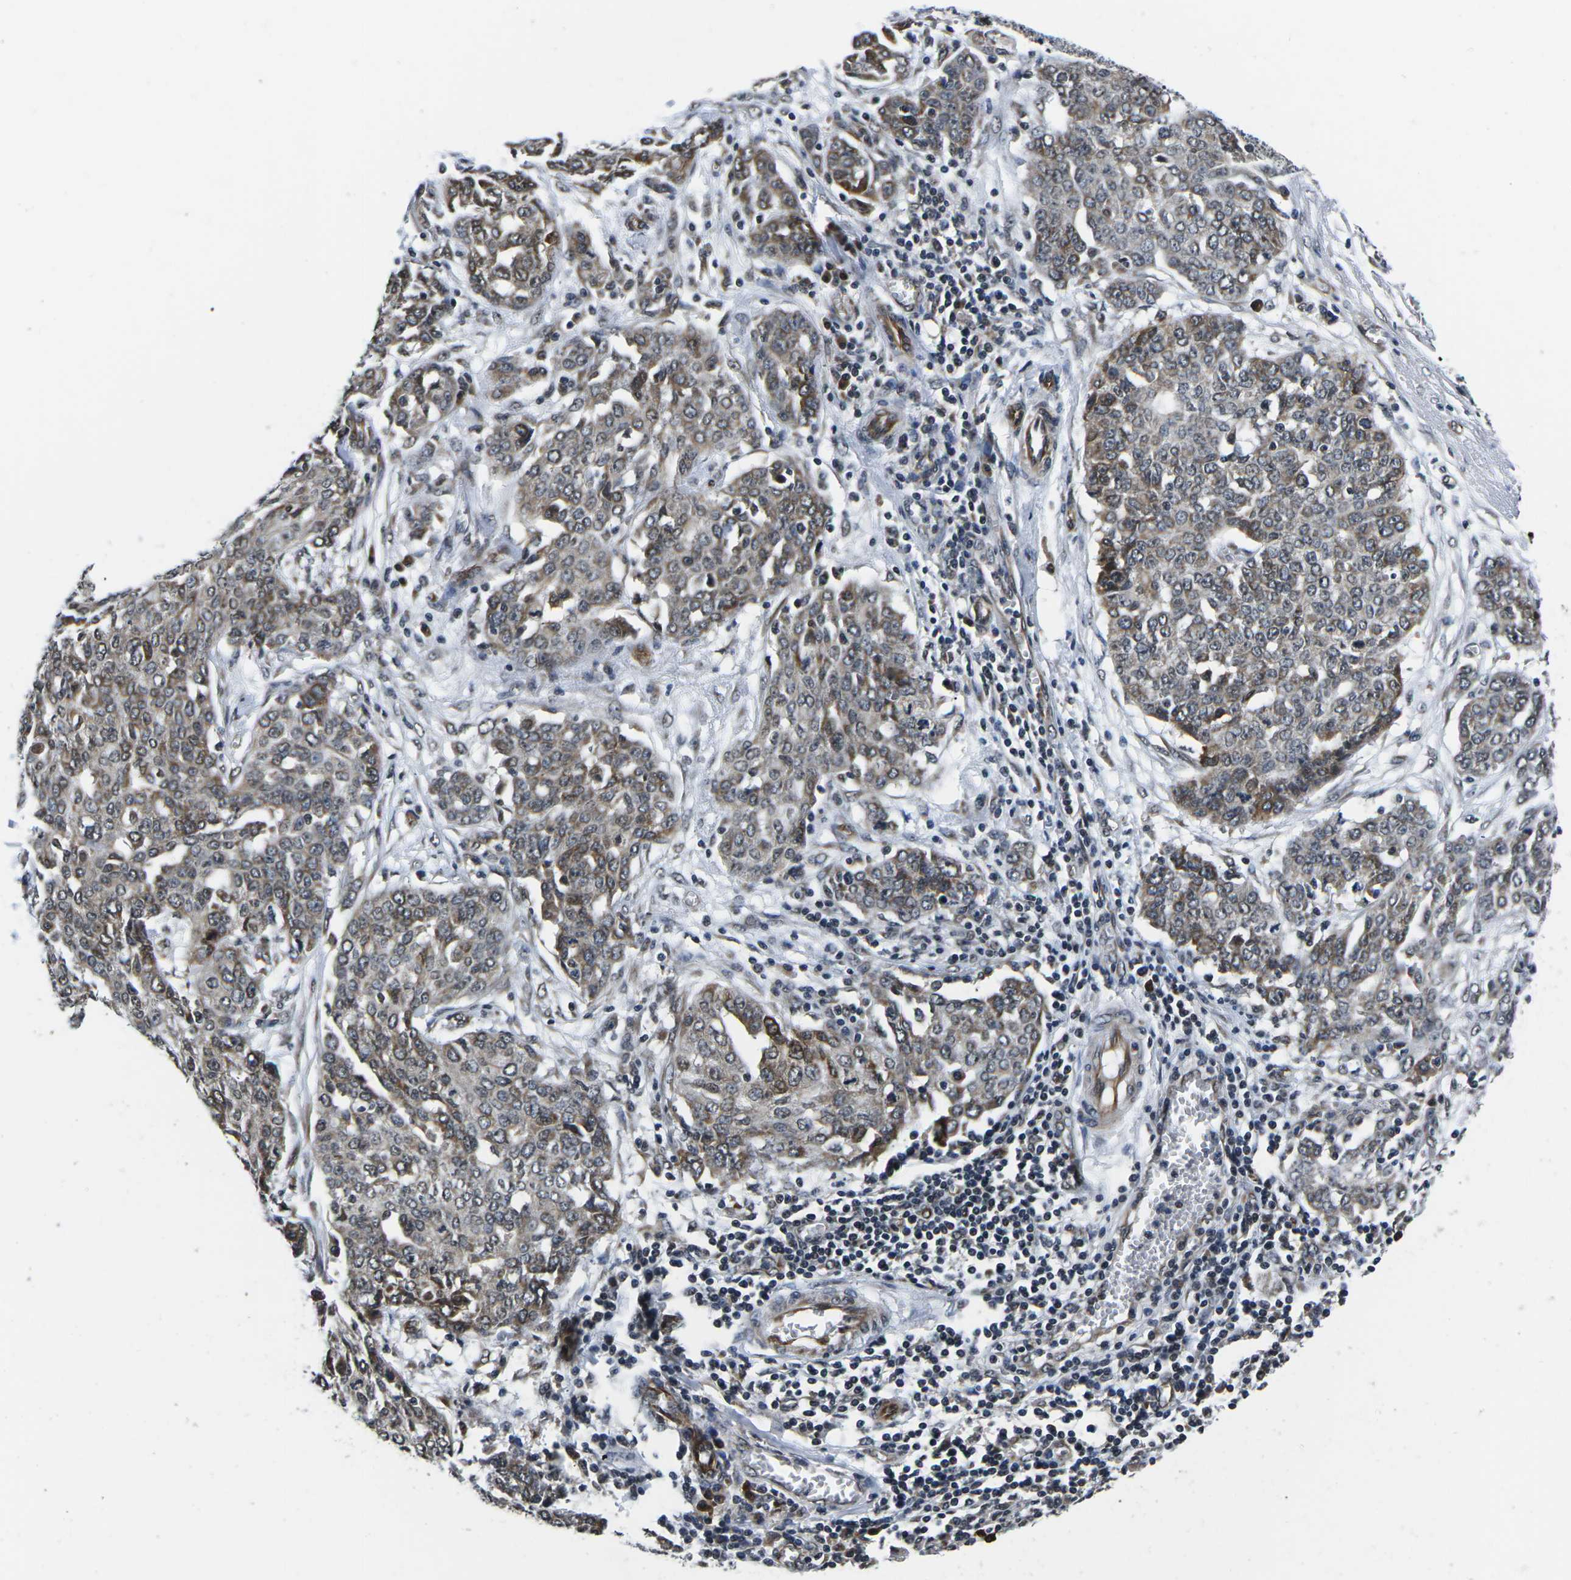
{"staining": {"intensity": "moderate", "quantity": ">75%", "location": "cytoplasmic/membranous"}, "tissue": "ovarian cancer", "cell_type": "Tumor cells", "image_type": "cancer", "snomed": [{"axis": "morphology", "description": "Cystadenocarcinoma, serous, NOS"}, {"axis": "topography", "description": "Soft tissue"}, {"axis": "topography", "description": "Ovary"}], "caption": "IHC staining of serous cystadenocarcinoma (ovarian), which reveals medium levels of moderate cytoplasmic/membranous expression in approximately >75% of tumor cells indicating moderate cytoplasmic/membranous protein positivity. The staining was performed using DAB (3,3'-diaminobenzidine) (brown) for protein detection and nuclei were counterstained in hematoxylin (blue).", "gene": "CCNE1", "patient": {"sex": "female", "age": 57}}